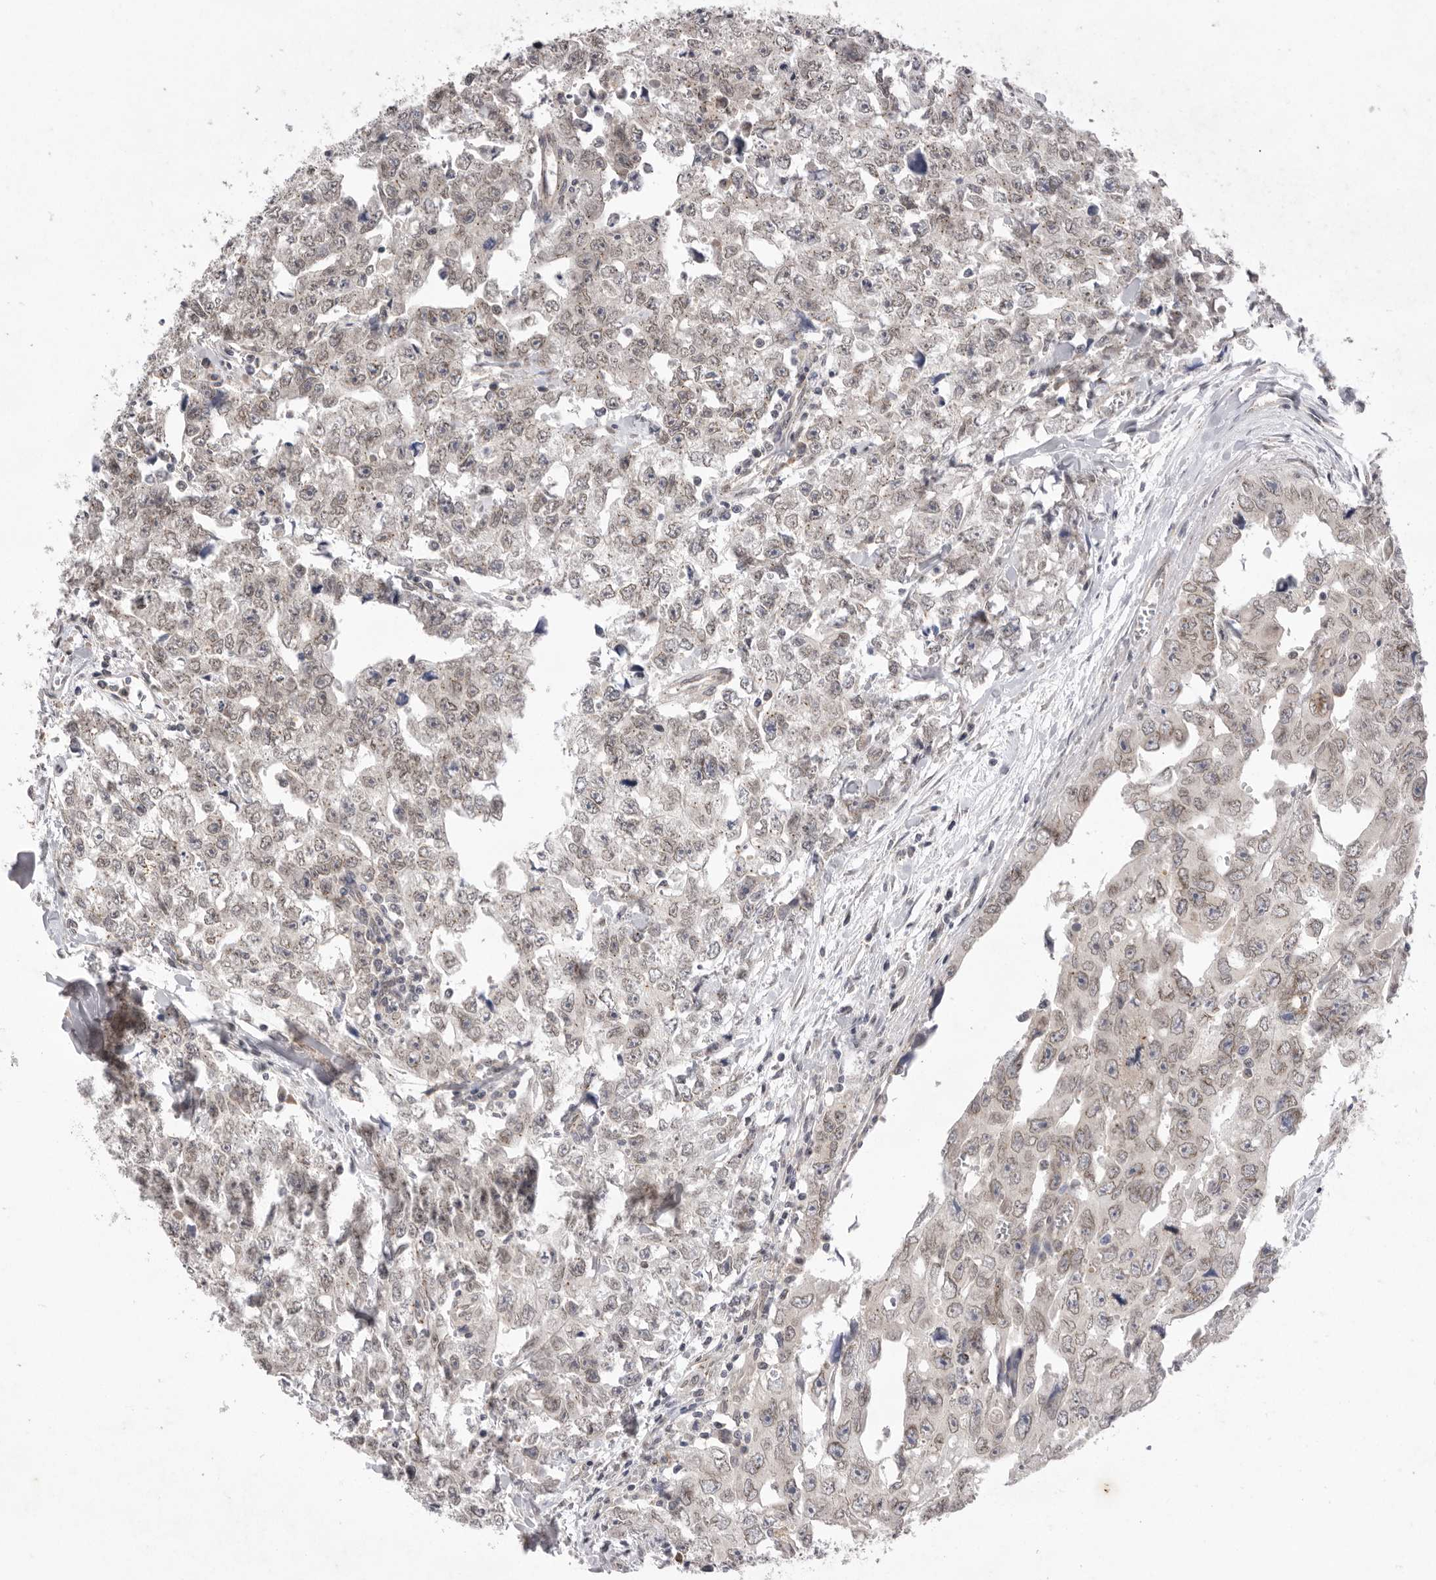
{"staining": {"intensity": "weak", "quantity": "<25%", "location": "cytoplasmic/membranous,nuclear"}, "tissue": "testis cancer", "cell_type": "Tumor cells", "image_type": "cancer", "snomed": [{"axis": "morphology", "description": "Carcinoma, Embryonal, NOS"}, {"axis": "topography", "description": "Testis"}], "caption": "High magnification brightfield microscopy of testis cancer stained with DAB (brown) and counterstained with hematoxylin (blue): tumor cells show no significant positivity.", "gene": "TLR3", "patient": {"sex": "male", "age": 28}}